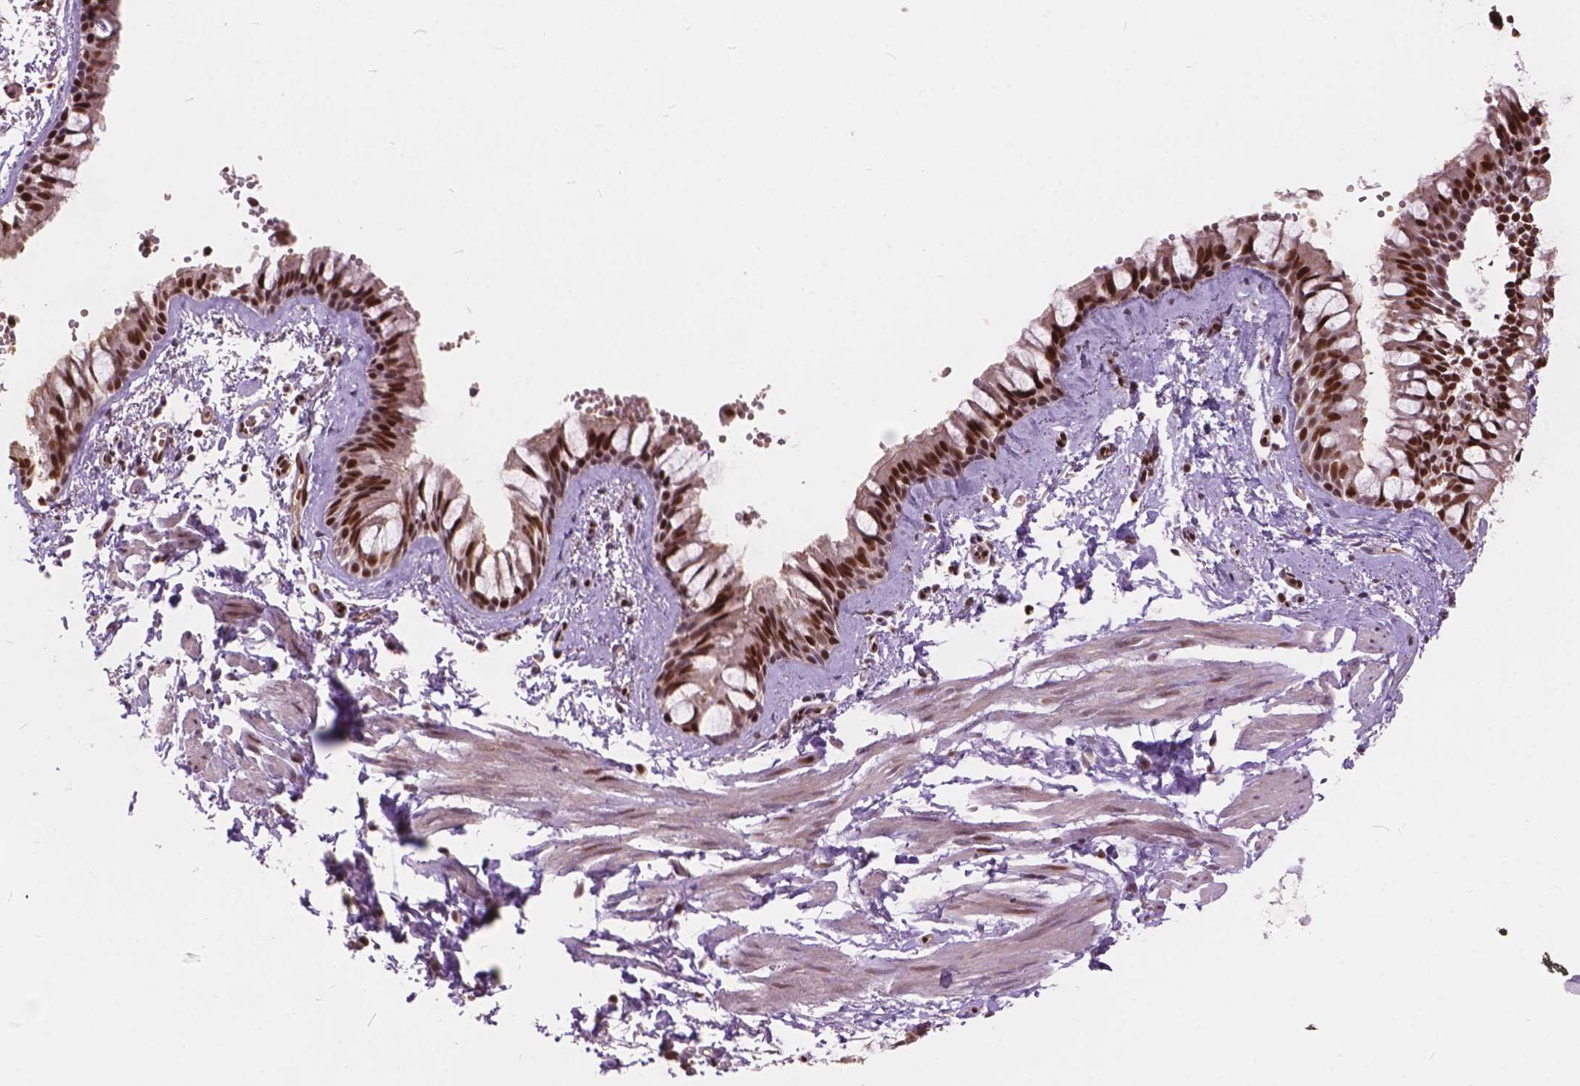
{"staining": {"intensity": "strong", "quantity": ">75%", "location": "nuclear"}, "tissue": "bronchus", "cell_type": "Respiratory epithelial cells", "image_type": "normal", "snomed": [{"axis": "morphology", "description": "Normal tissue, NOS"}, {"axis": "topography", "description": "Bronchus"}], "caption": "Immunohistochemical staining of unremarkable human bronchus shows strong nuclear protein positivity in about >75% of respiratory epithelial cells.", "gene": "ANP32A", "patient": {"sex": "female", "age": 59}}